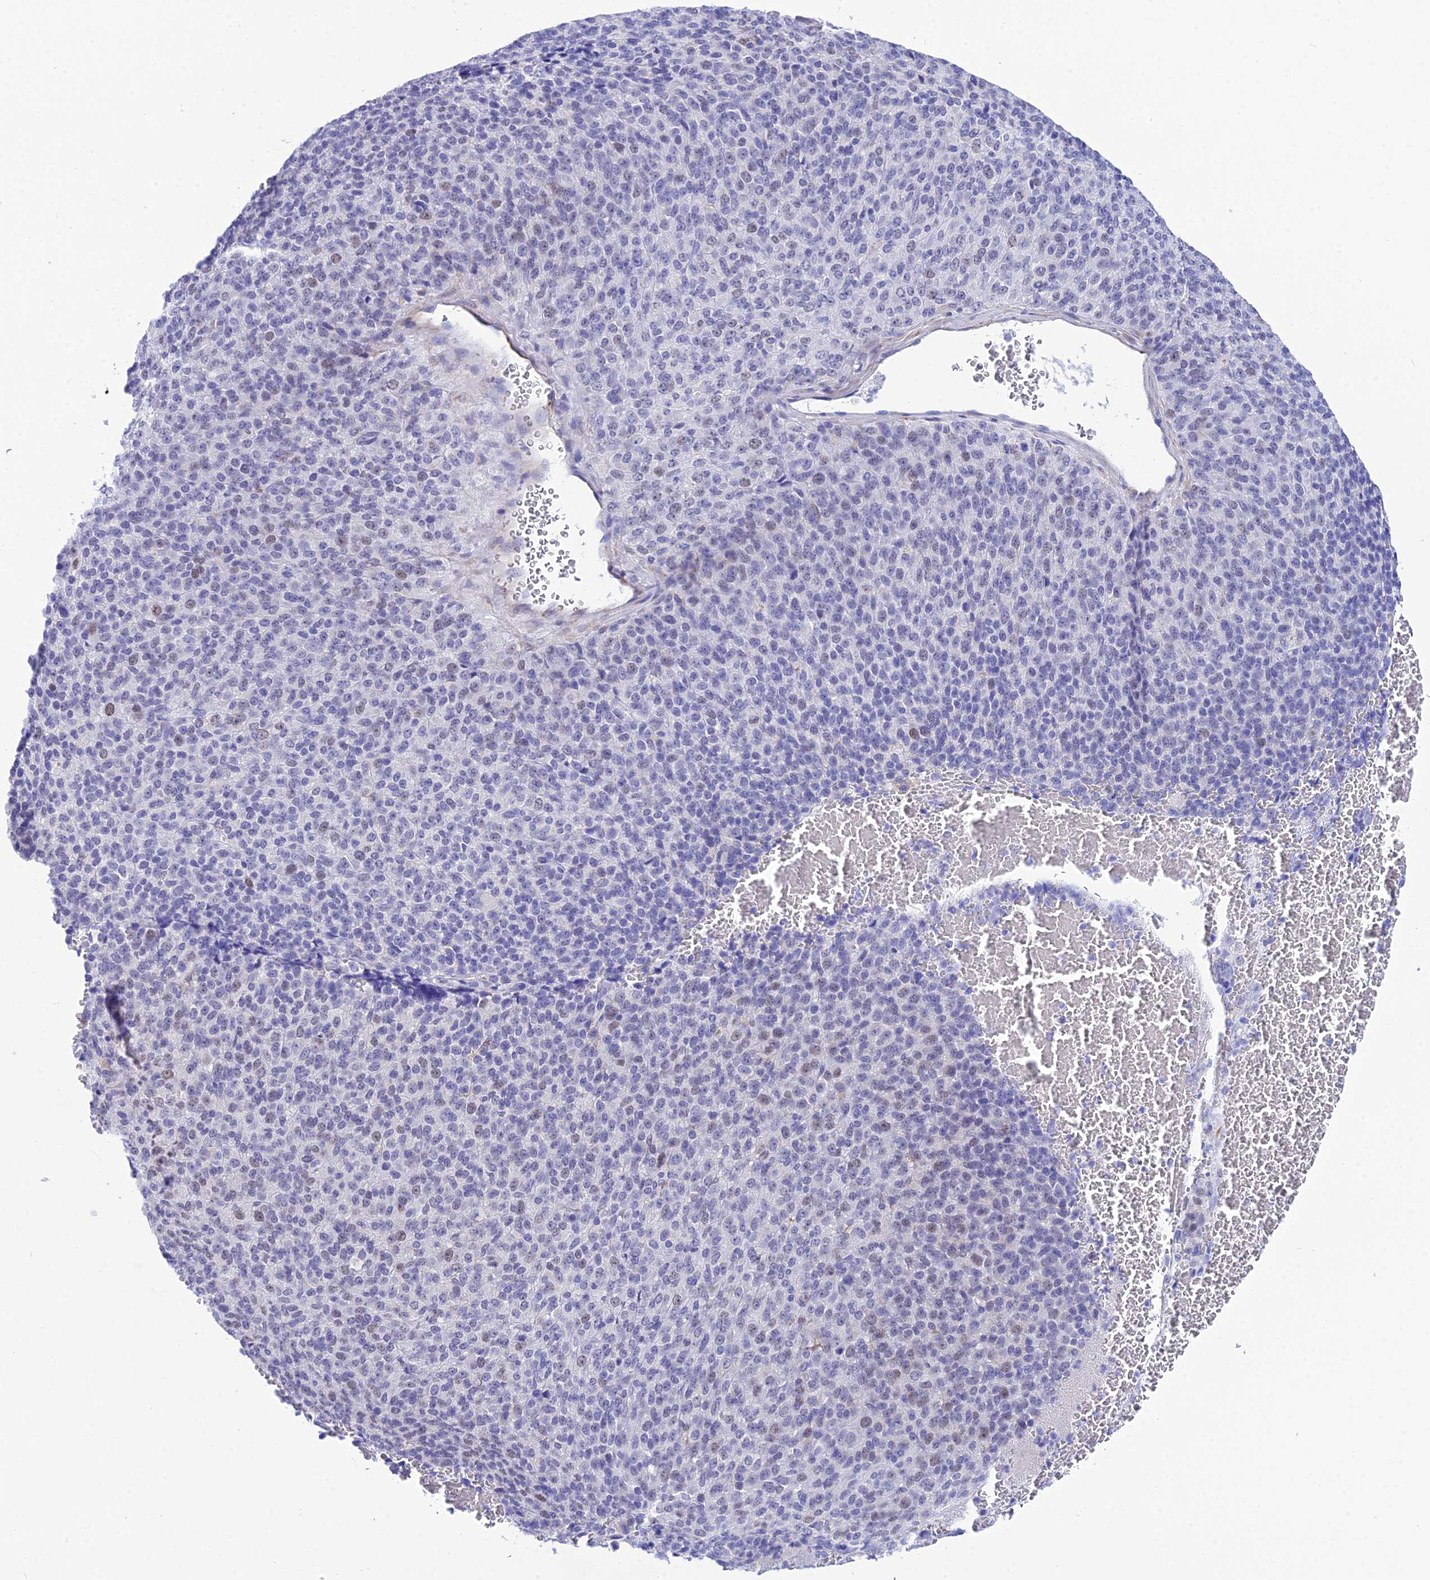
{"staining": {"intensity": "weak", "quantity": "<25%", "location": "nuclear"}, "tissue": "melanoma", "cell_type": "Tumor cells", "image_type": "cancer", "snomed": [{"axis": "morphology", "description": "Malignant melanoma, Metastatic site"}, {"axis": "topography", "description": "Brain"}], "caption": "Melanoma was stained to show a protein in brown. There is no significant positivity in tumor cells.", "gene": "DEFB107A", "patient": {"sex": "female", "age": 56}}